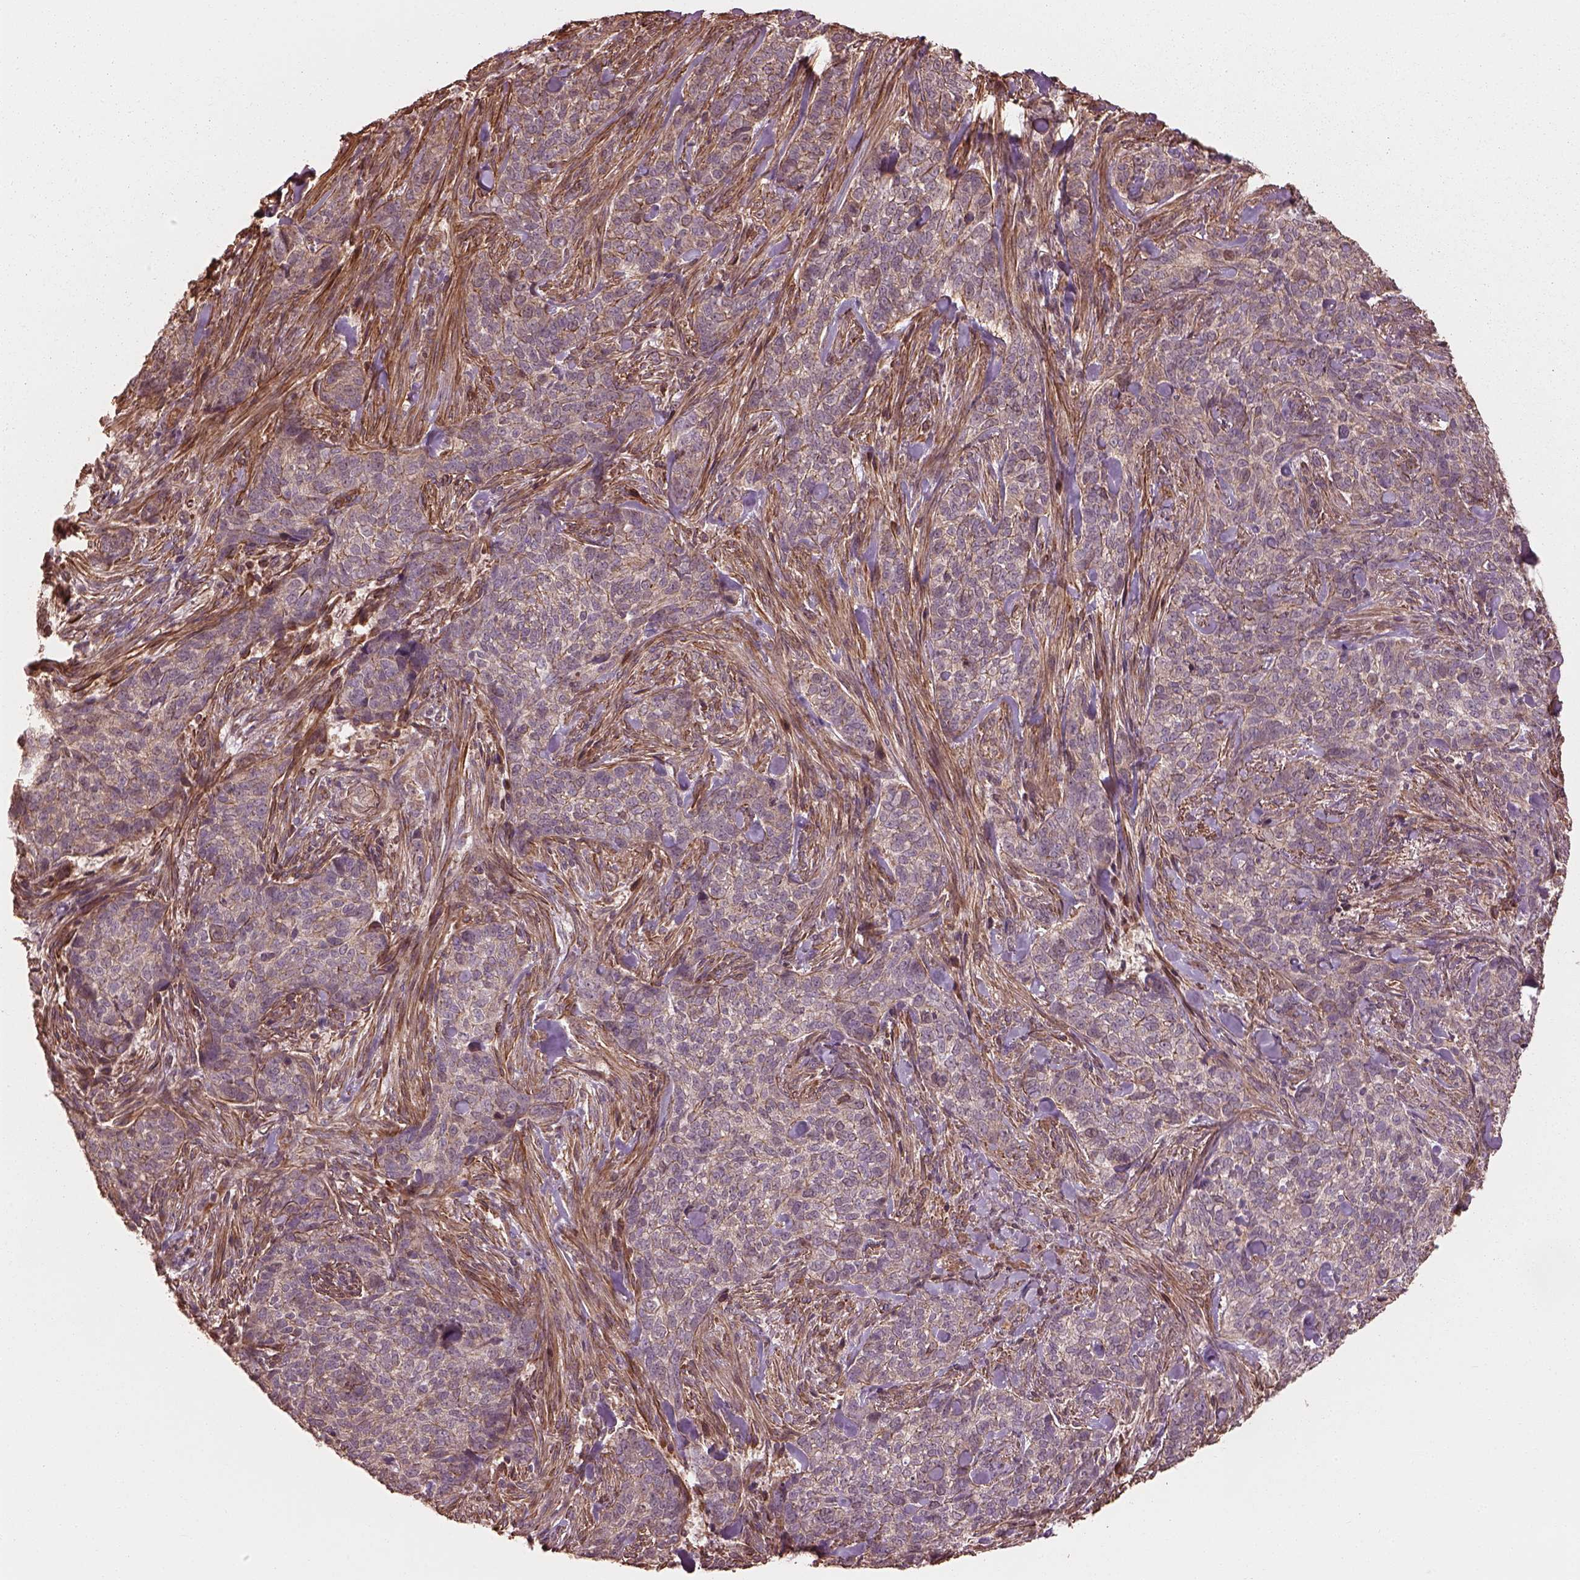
{"staining": {"intensity": "negative", "quantity": "none", "location": "none"}, "tissue": "skin cancer", "cell_type": "Tumor cells", "image_type": "cancer", "snomed": [{"axis": "morphology", "description": "Basal cell carcinoma"}, {"axis": "topography", "description": "Skin"}], "caption": "IHC of skin basal cell carcinoma shows no positivity in tumor cells.", "gene": "METTL4", "patient": {"sex": "female", "age": 69}}